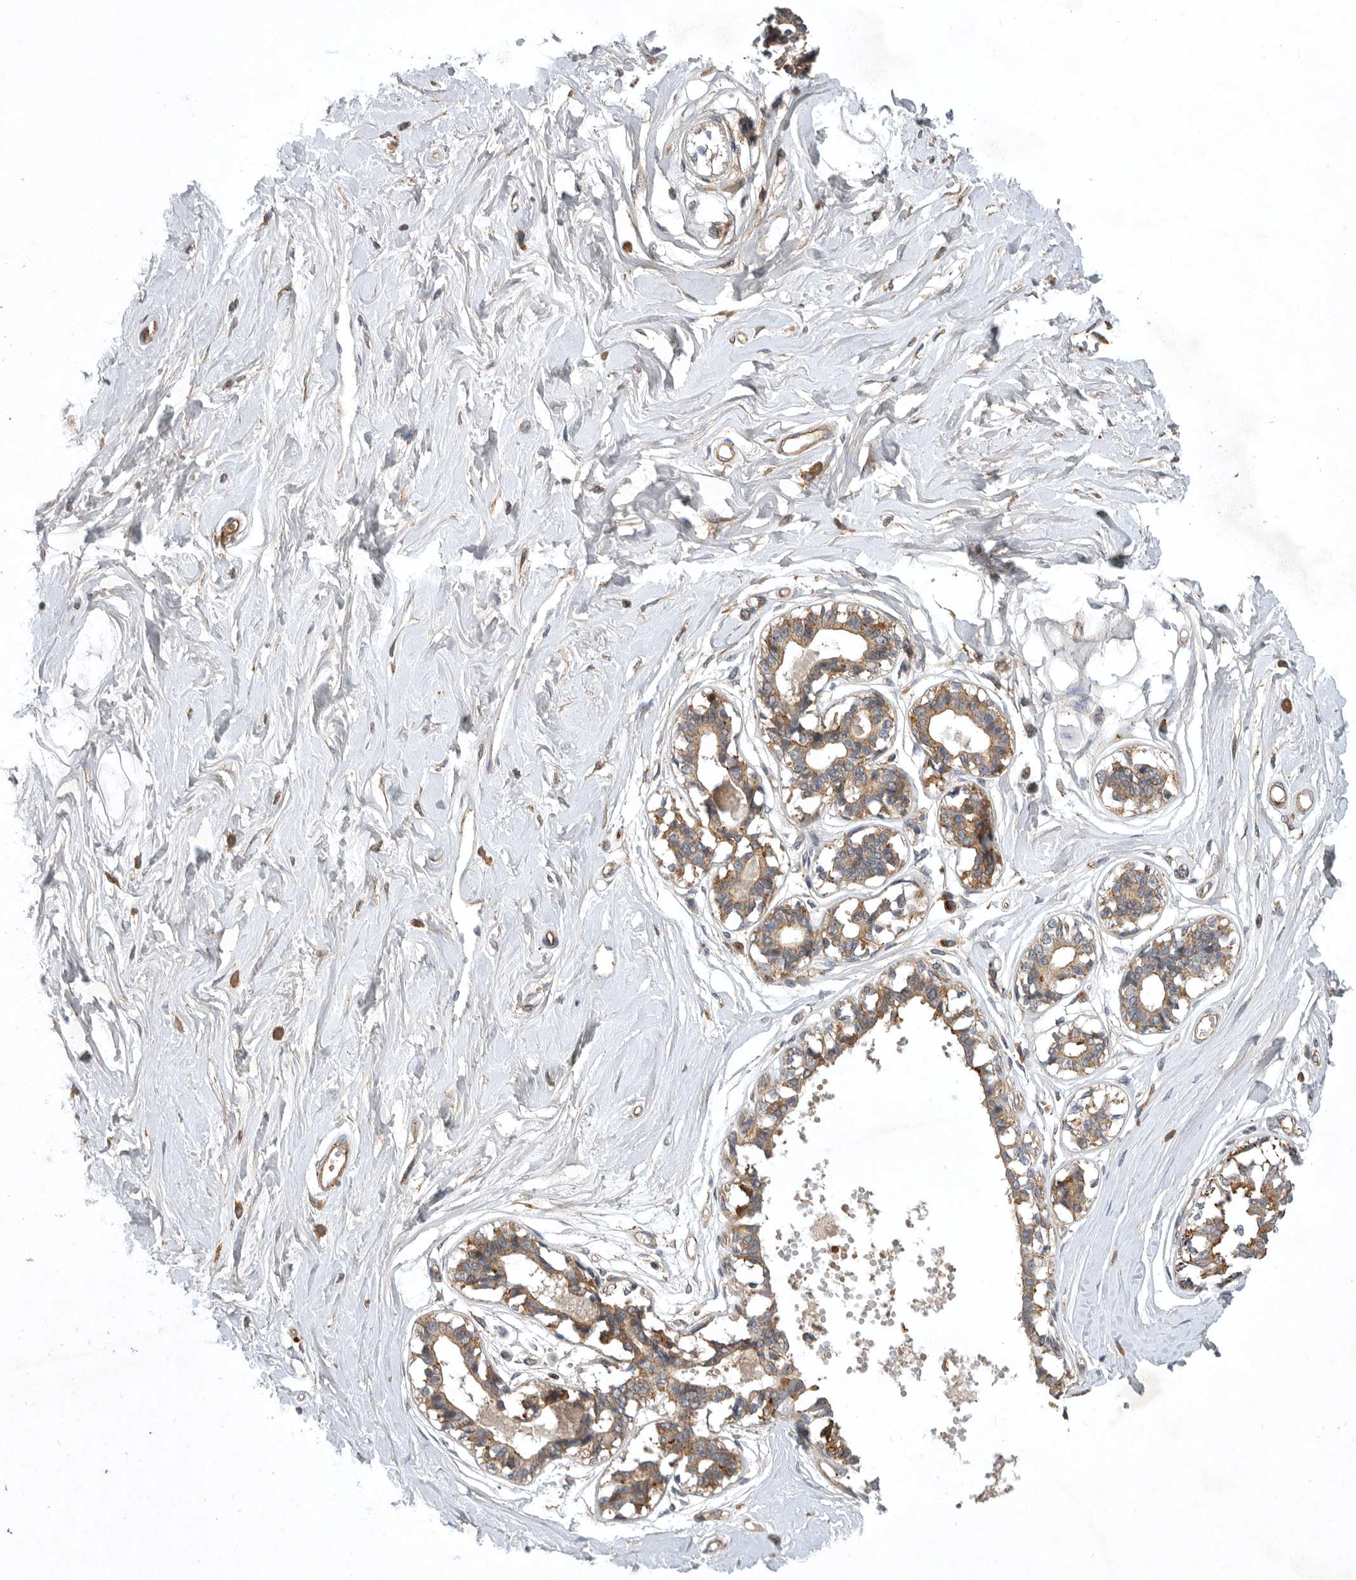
{"staining": {"intensity": "weak", "quantity": "25%-75%", "location": "cytoplasmic/membranous"}, "tissue": "breast", "cell_type": "Adipocytes", "image_type": "normal", "snomed": [{"axis": "morphology", "description": "Normal tissue, NOS"}, {"axis": "topography", "description": "Breast"}], "caption": "Protein staining of benign breast exhibits weak cytoplasmic/membranous expression in approximately 25%-75% of adipocytes.", "gene": "MLPH", "patient": {"sex": "female", "age": 45}}